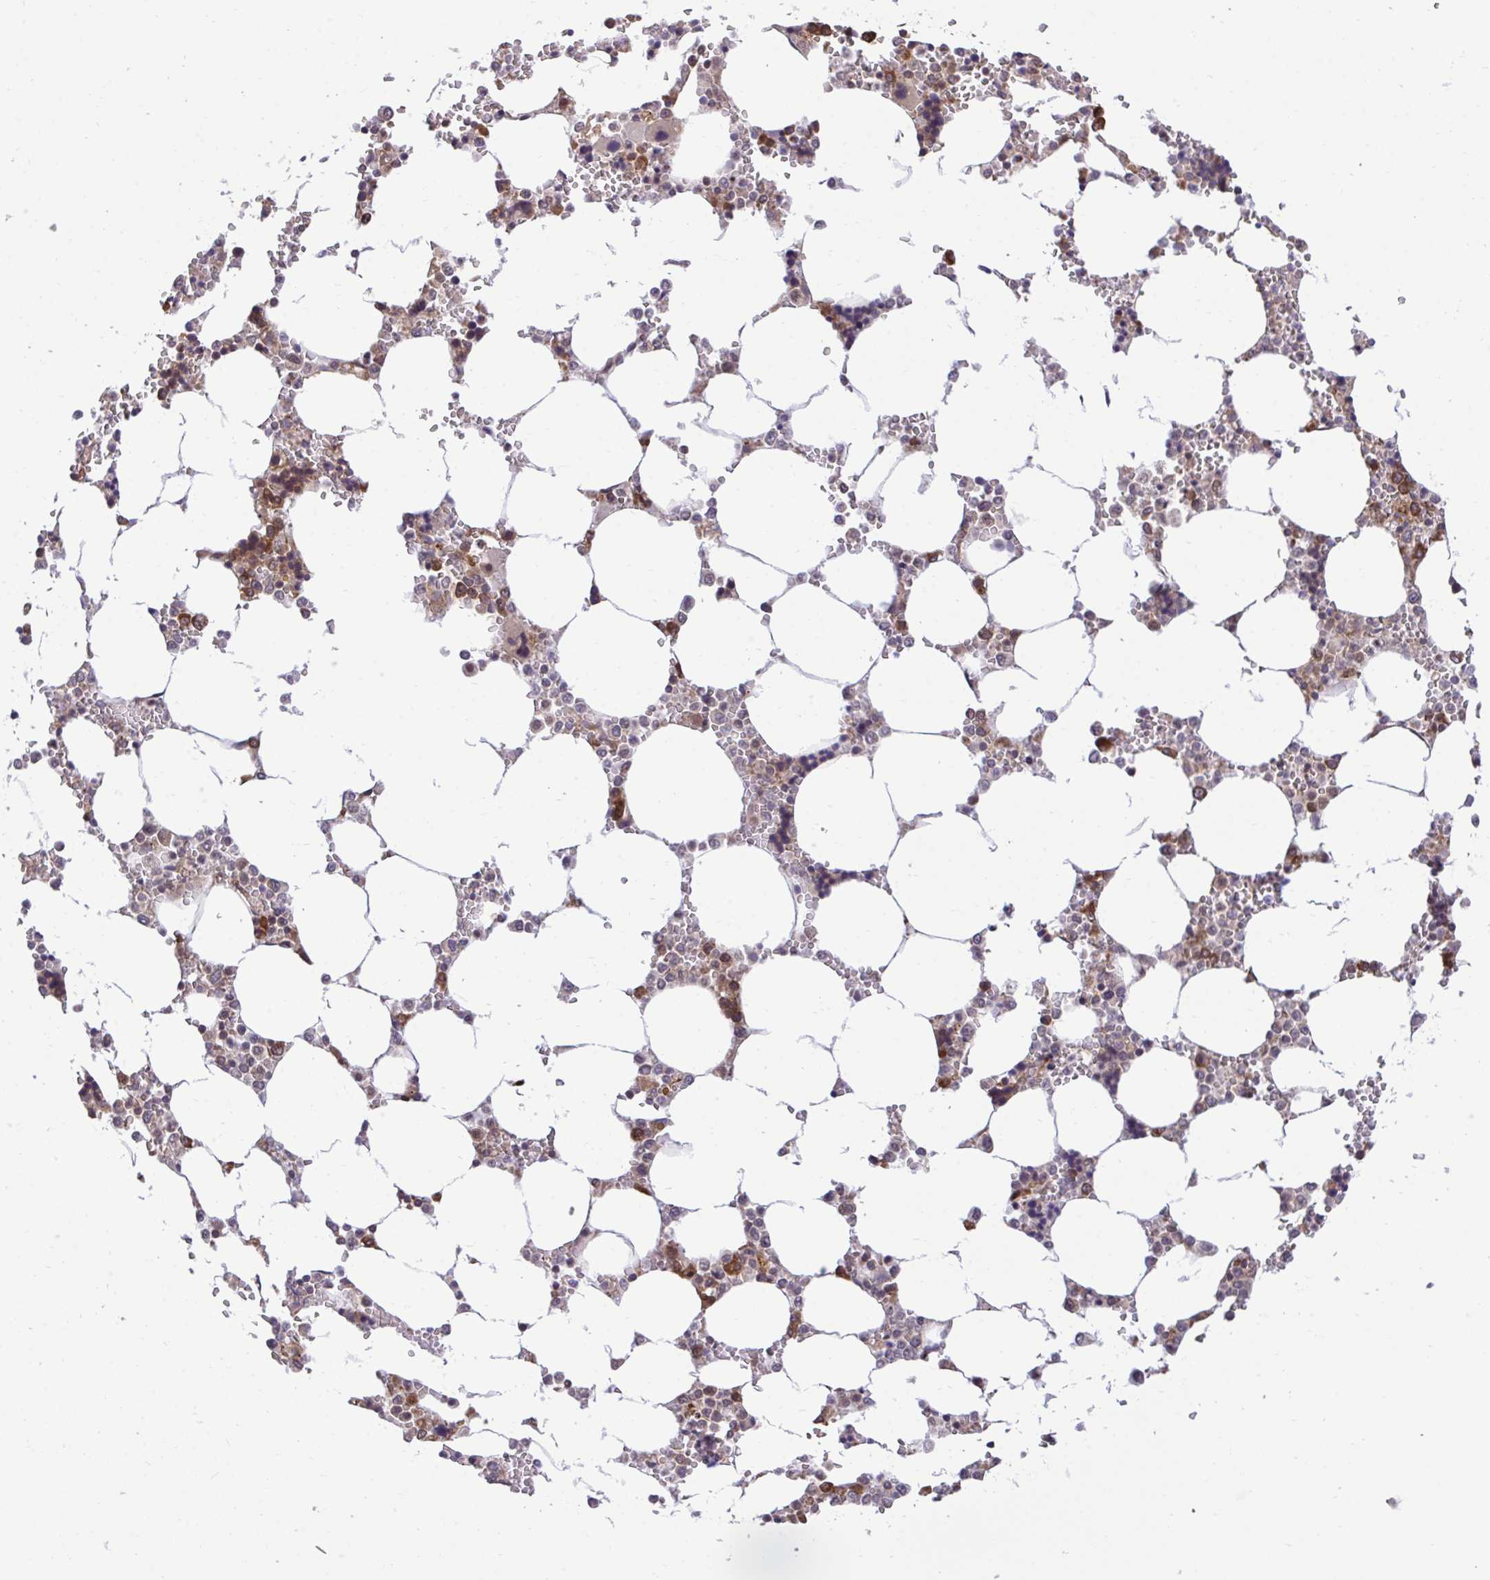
{"staining": {"intensity": "moderate", "quantity": "25%-75%", "location": "cytoplasmic/membranous"}, "tissue": "bone marrow", "cell_type": "Hematopoietic cells", "image_type": "normal", "snomed": [{"axis": "morphology", "description": "Normal tissue, NOS"}, {"axis": "topography", "description": "Bone marrow"}], "caption": "A photomicrograph showing moderate cytoplasmic/membranous expression in about 25%-75% of hematopoietic cells in benign bone marrow, as visualized by brown immunohistochemical staining.", "gene": "RPS15", "patient": {"sex": "male", "age": 64}}